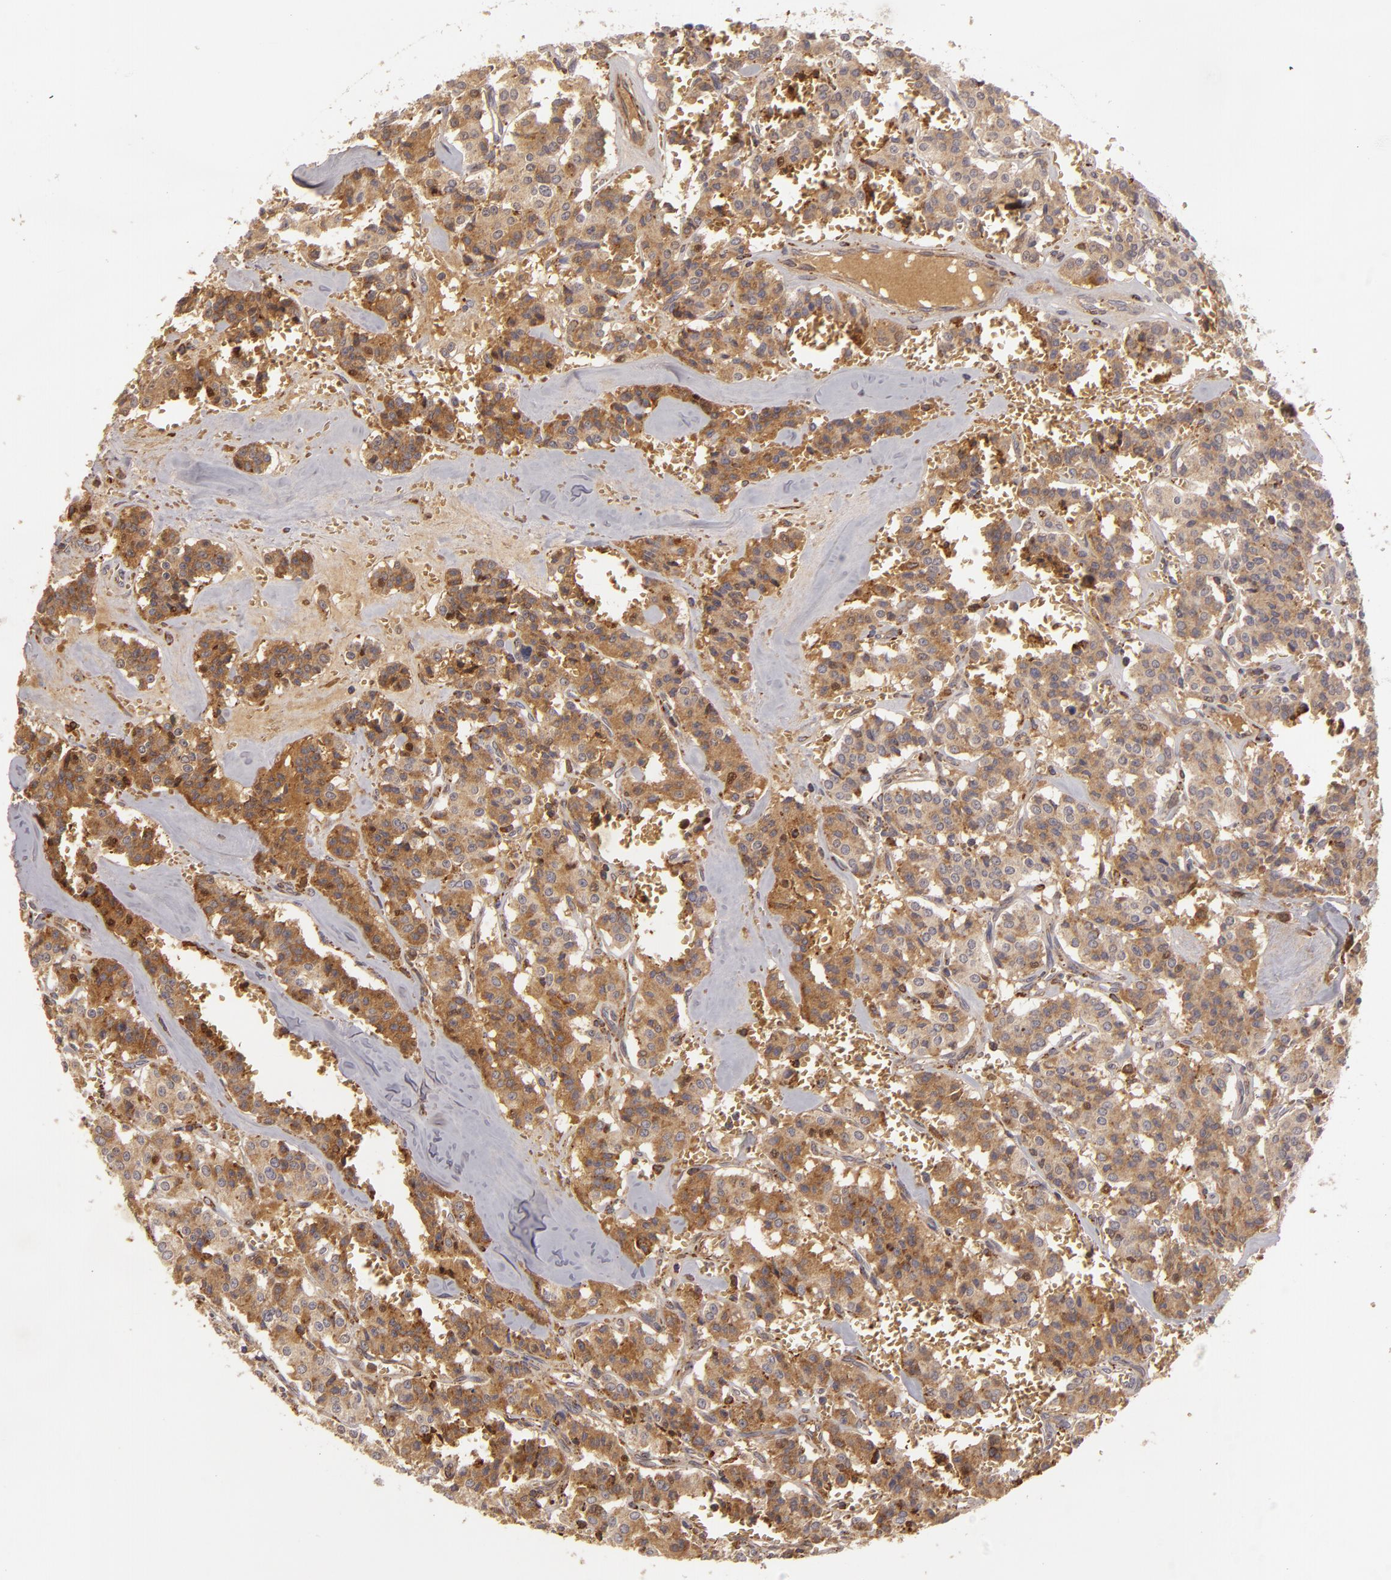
{"staining": {"intensity": "moderate", "quantity": ">75%", "location": "cytoplasmic/membranous"}, "tissue": "carcinoid", "cell_type": "Tumor cells", "image_type": "cancer", "snomed": [{"axis": "morphology", "description": "Carcinoid, malignant, NOS"}, {"axis": "topography", "description": "Bronchus"}], "caption": "DAB immunohistochemical staining of human carcinoid (malignant) shows moderate cytoplasmic/membranous protein staining in approximately >75% of tumor cells. Using DAB (brown) and hematoxylin (blue) stains, captured at high magnification using brightfield microscopy.", "gene": "CFB", "patient": {"sex": "male", "age": 55}}